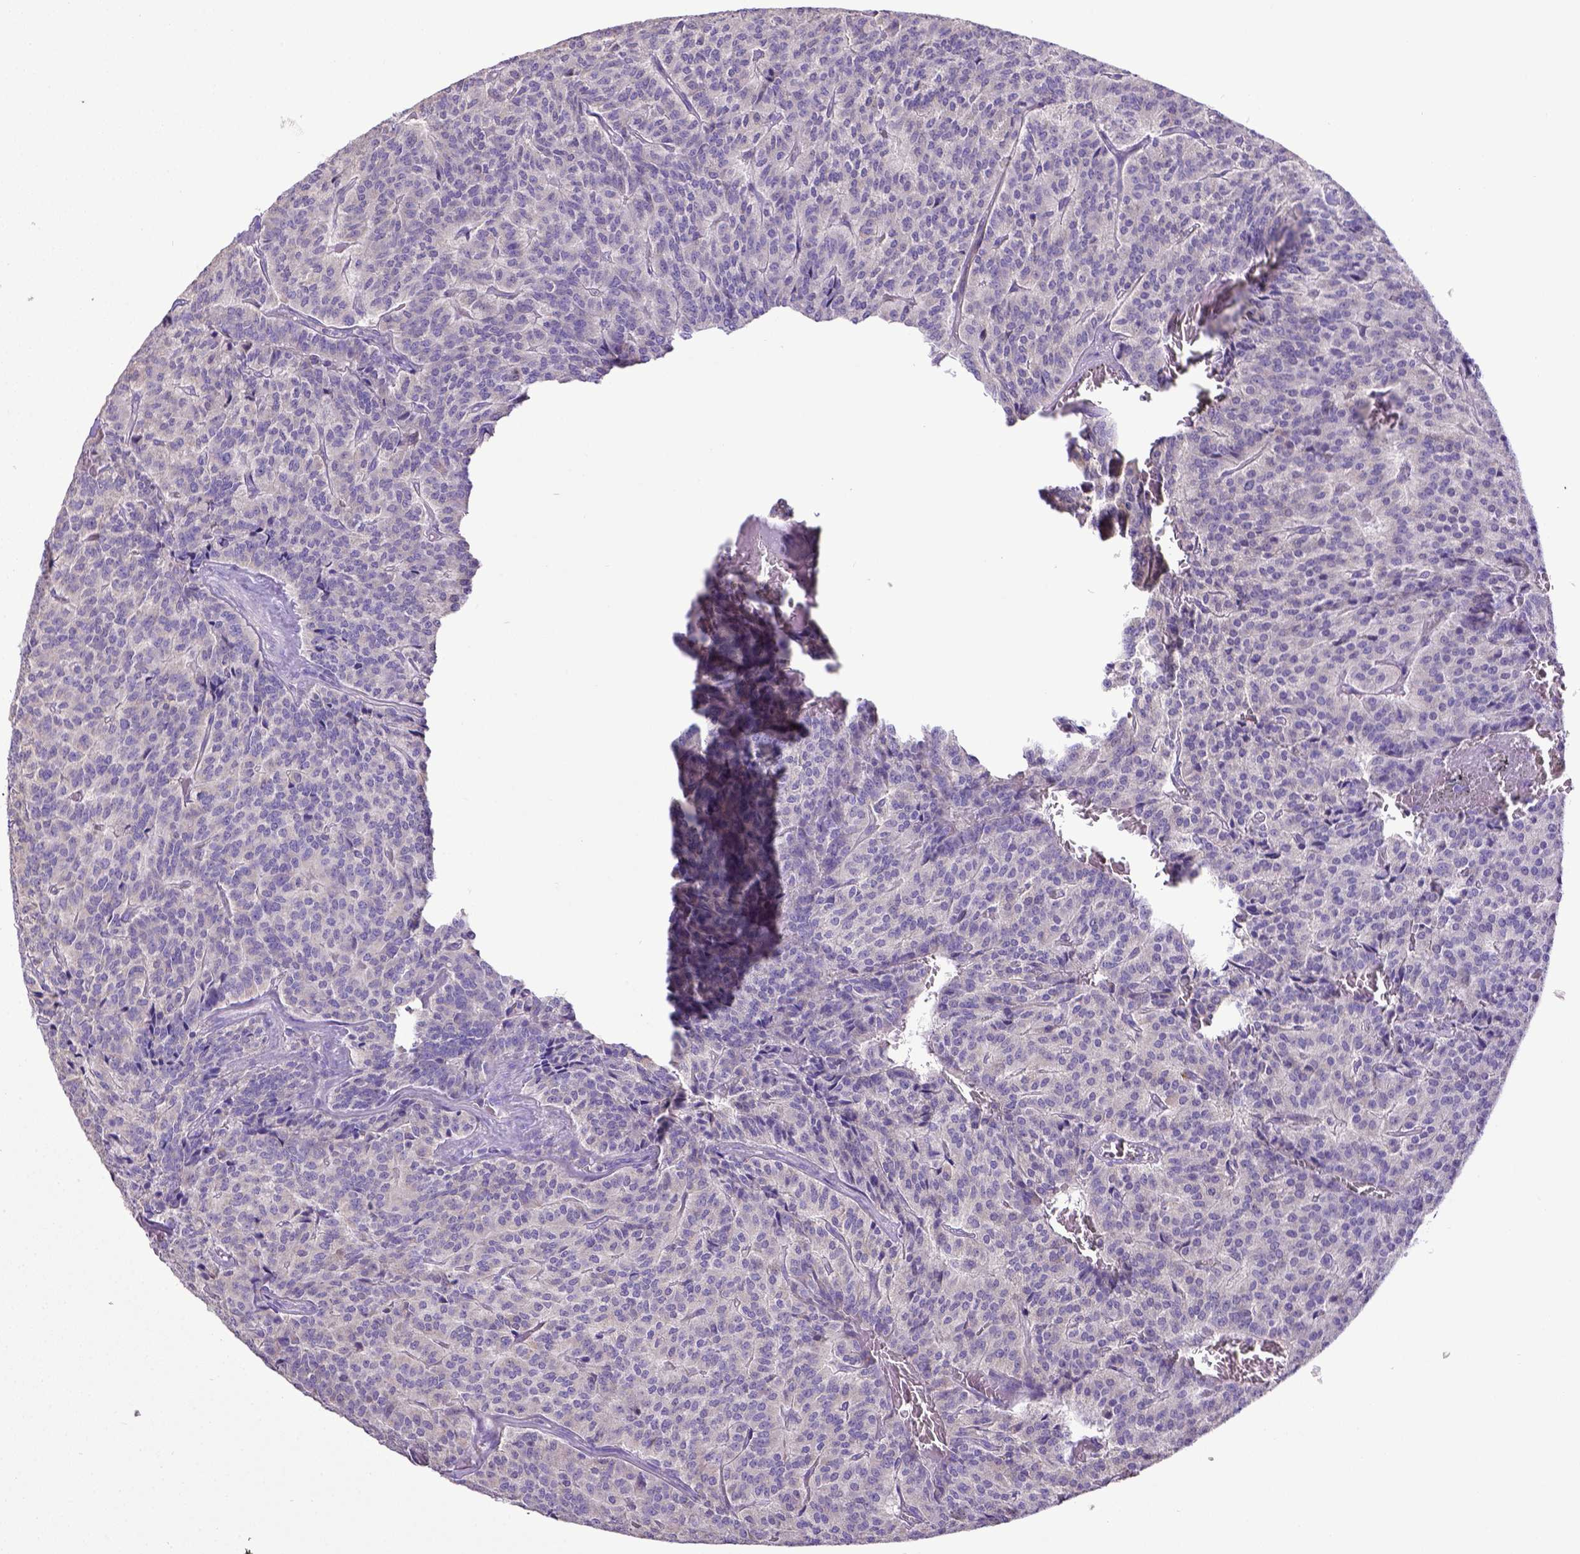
{"staining": {"intensity": "negative", "quantity": "none", "location": "none"}, "tissue": "carcinoid", "cell_type": "Tumor cells", "image_type": "cancer", "snomed": [{"axis": "morphology", "description": "Carcinoid, malignant, NOS"}, {"axis": "topography", "description": "Lung"}], "caption": "Photomicrograph shows no protein expression in tumor cells of carcinoid tissue.", "gene": "CD40", "patient": {"sex": "male", "age": 70}}